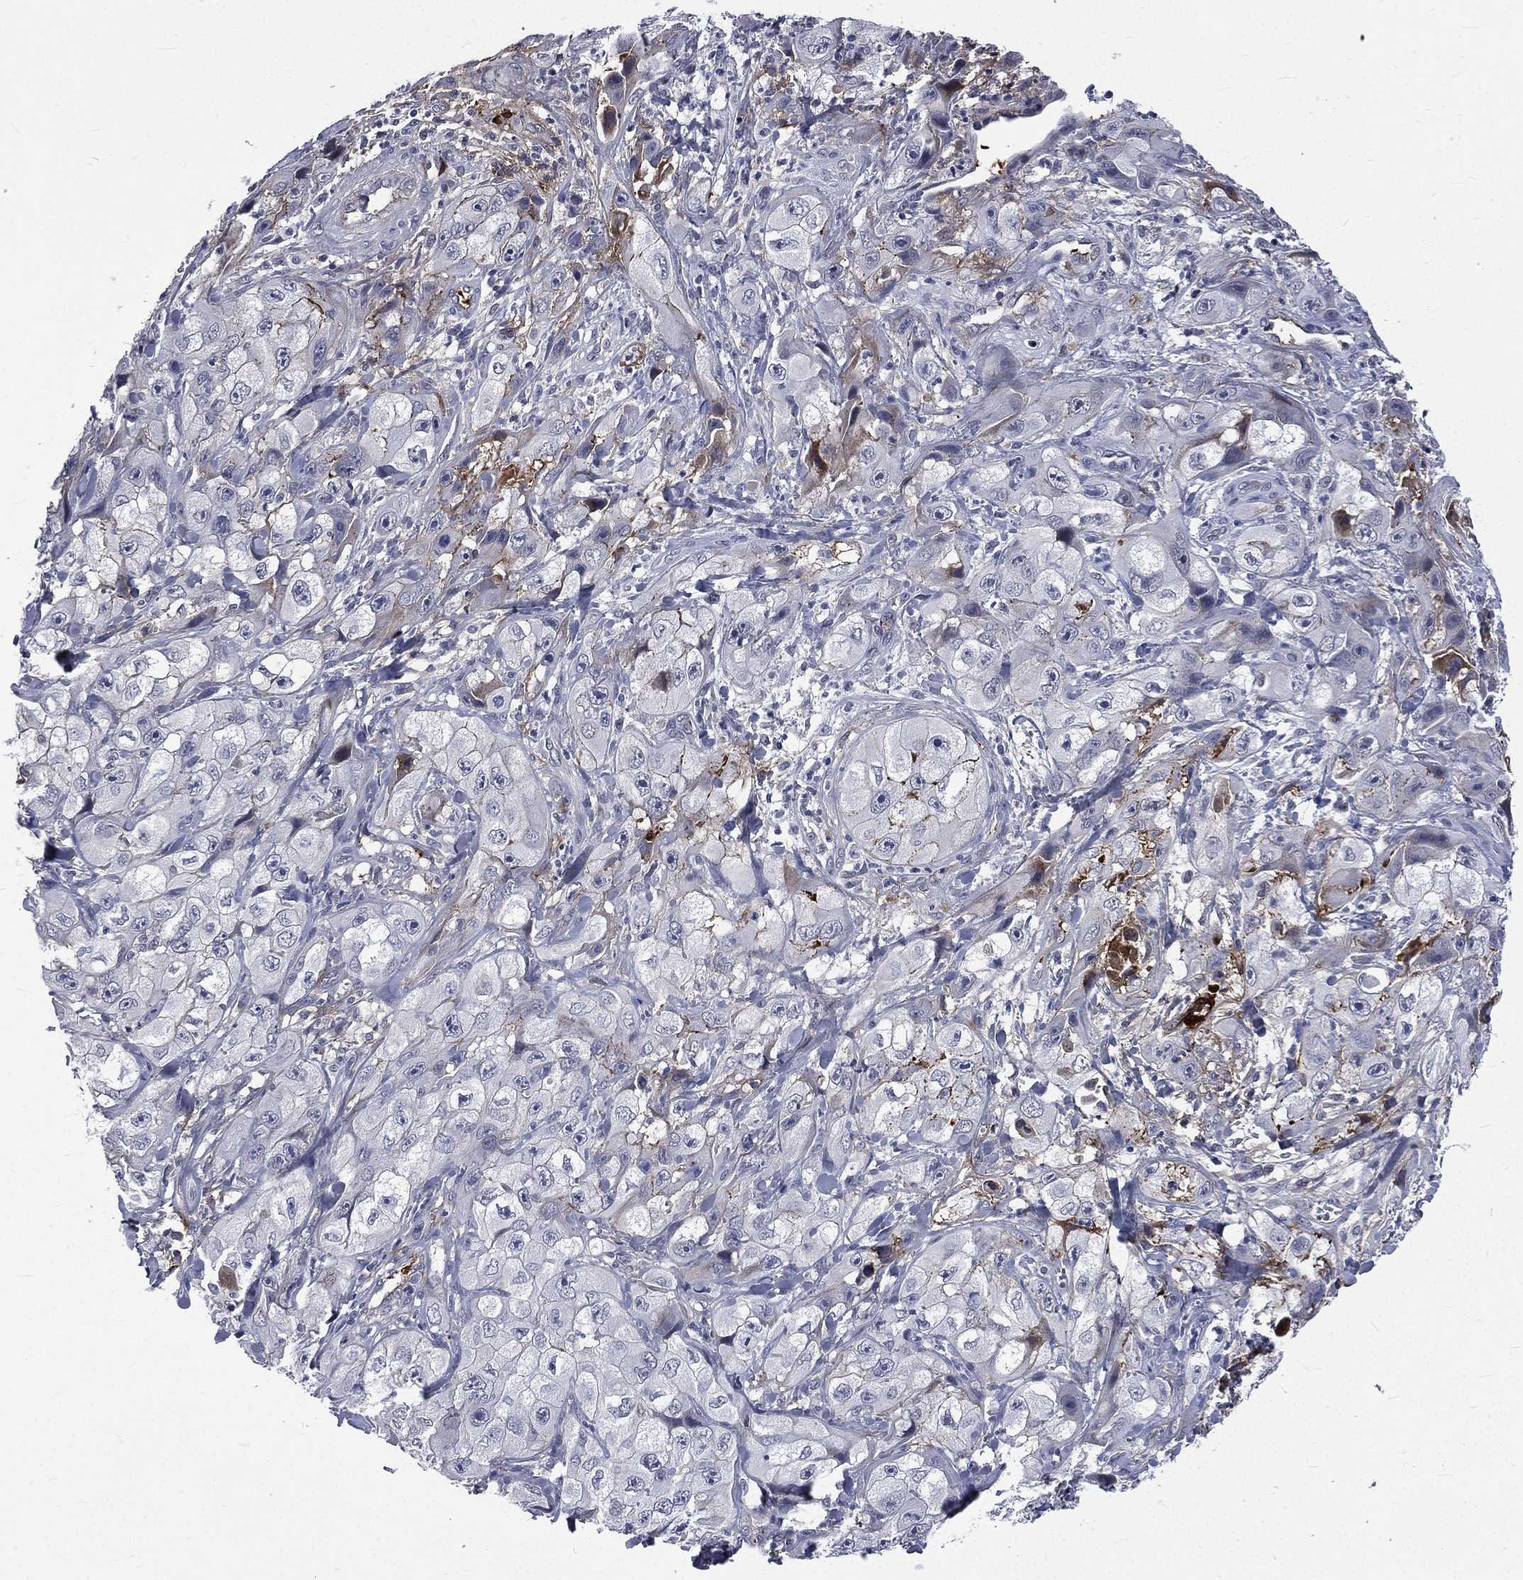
{"staining": {"intensity": "negative", "quantity": "none", "location": "none"}, "tissue": "skin cancer", "cell_type": "Tumor cells", "image_type": "cancer", "snomed": [{"axis": "morphology", "description": "Squamous cell carcinoma, NOS"}, {"axis": "topography", "description": "Skin"}, {"axis": "topography", "description": "Subcutis"}], "caption": "The micrograph displays no significant positivity in tumor cells of skin cancer. Brightfield microscopy of immunohistochemistry (IHC) stained with DAB (brown) and hematoxylin (blue), captured at high magnification.", "gene": "FGG", "patient": {"sex": "male", "age": 73}}